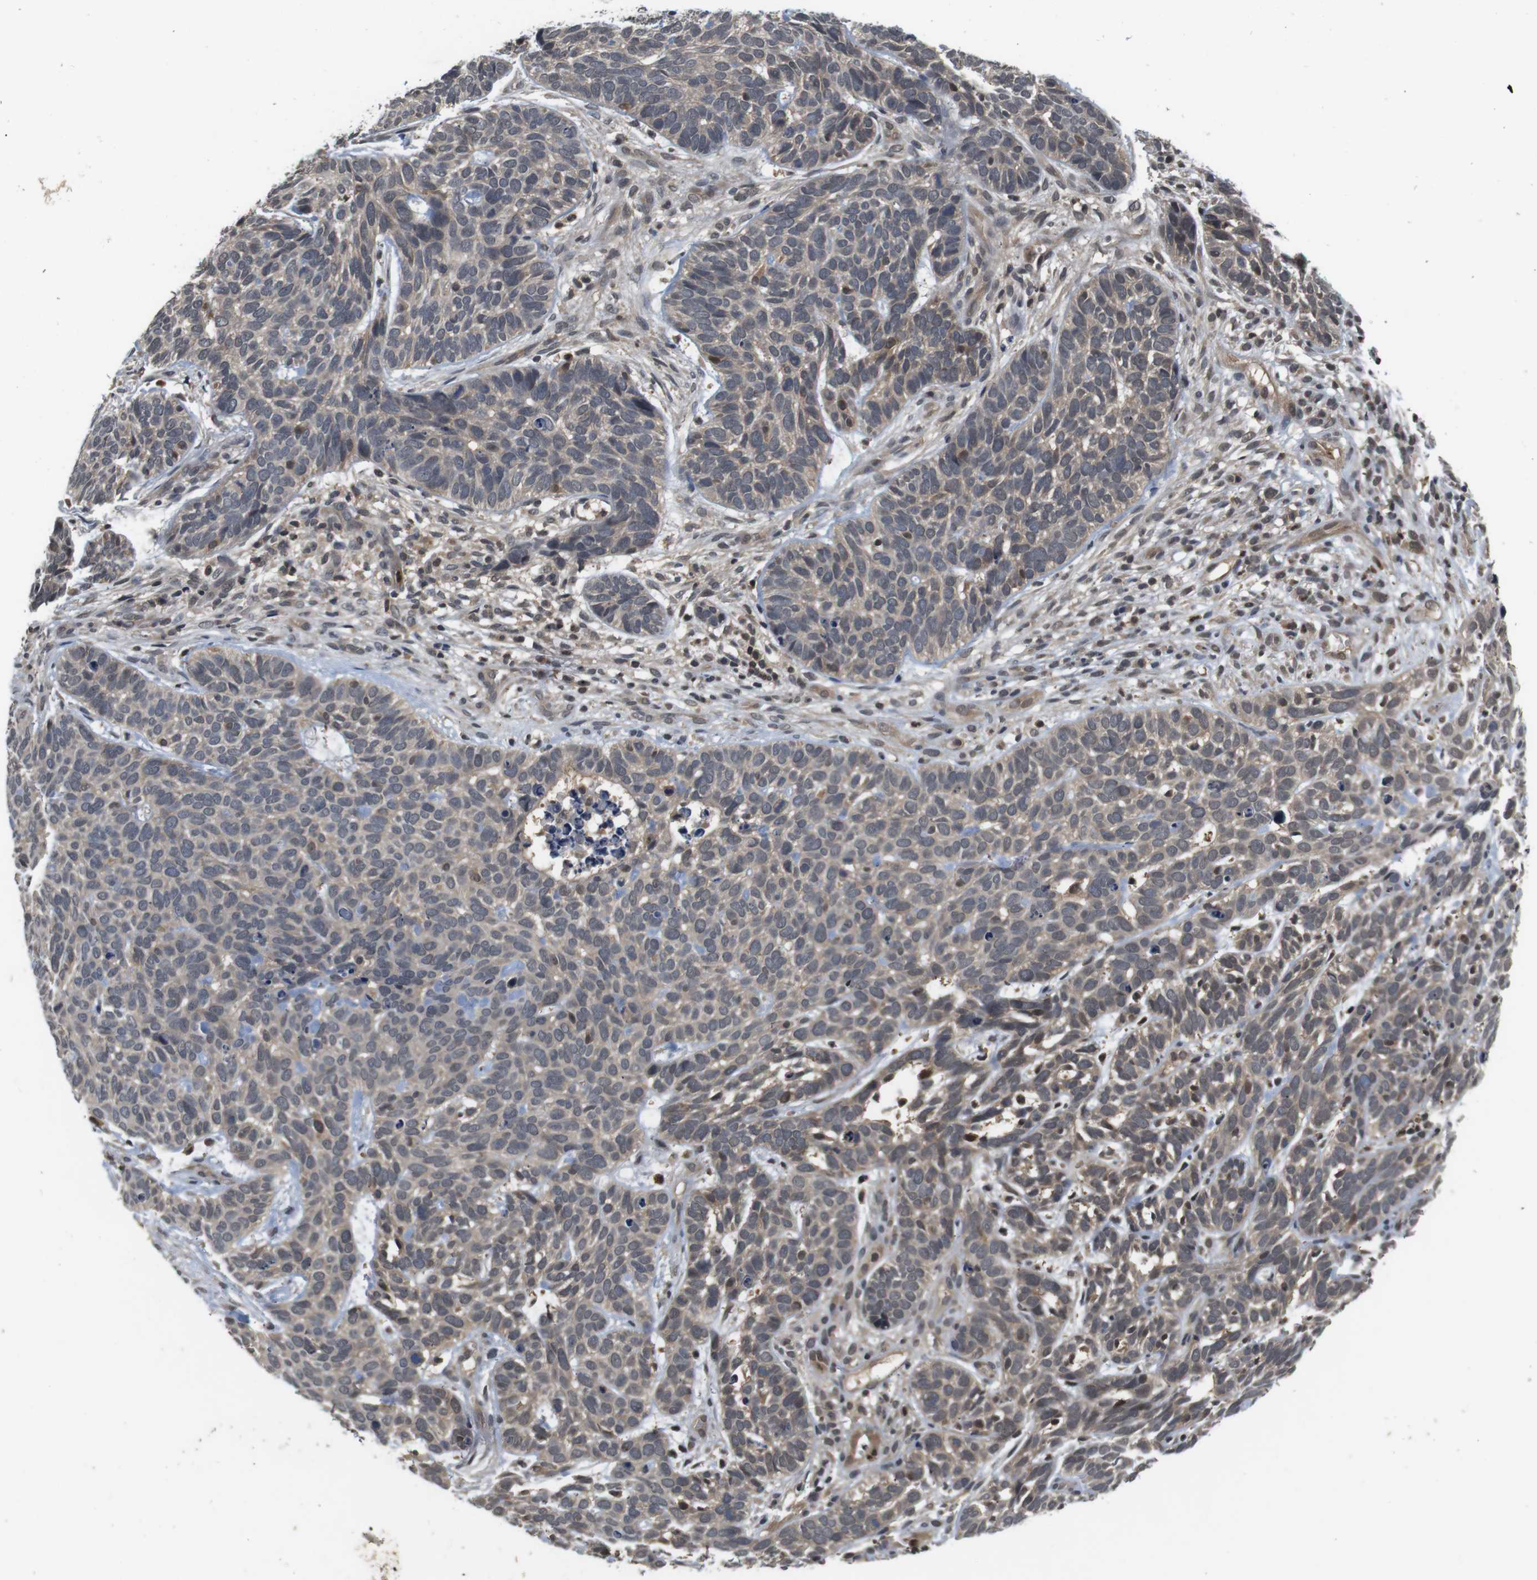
{"staining": {"intensity": "weak", "quantity": "25%-75%", "location": "cytoplasmic/membranous"}, "tissue": "skin cancer", "cell_type": "Tumor cells", "image_type": "cancer", "snomed": [{"axis": "morphology", "description": "Basal cell carcinoma"}, {"axis": "topography", "description": "Skin"}], "caption": "Tumor cells show low levels of weak cytoplasmic/membranous expression in approximately 25%-75% of cells in human basal cell carcinoma (skin). (DAB = brown stain, brightfield microscopy at high magnification).", "gene": "FADD", "patient": {"sex": "male", "age": 87}}